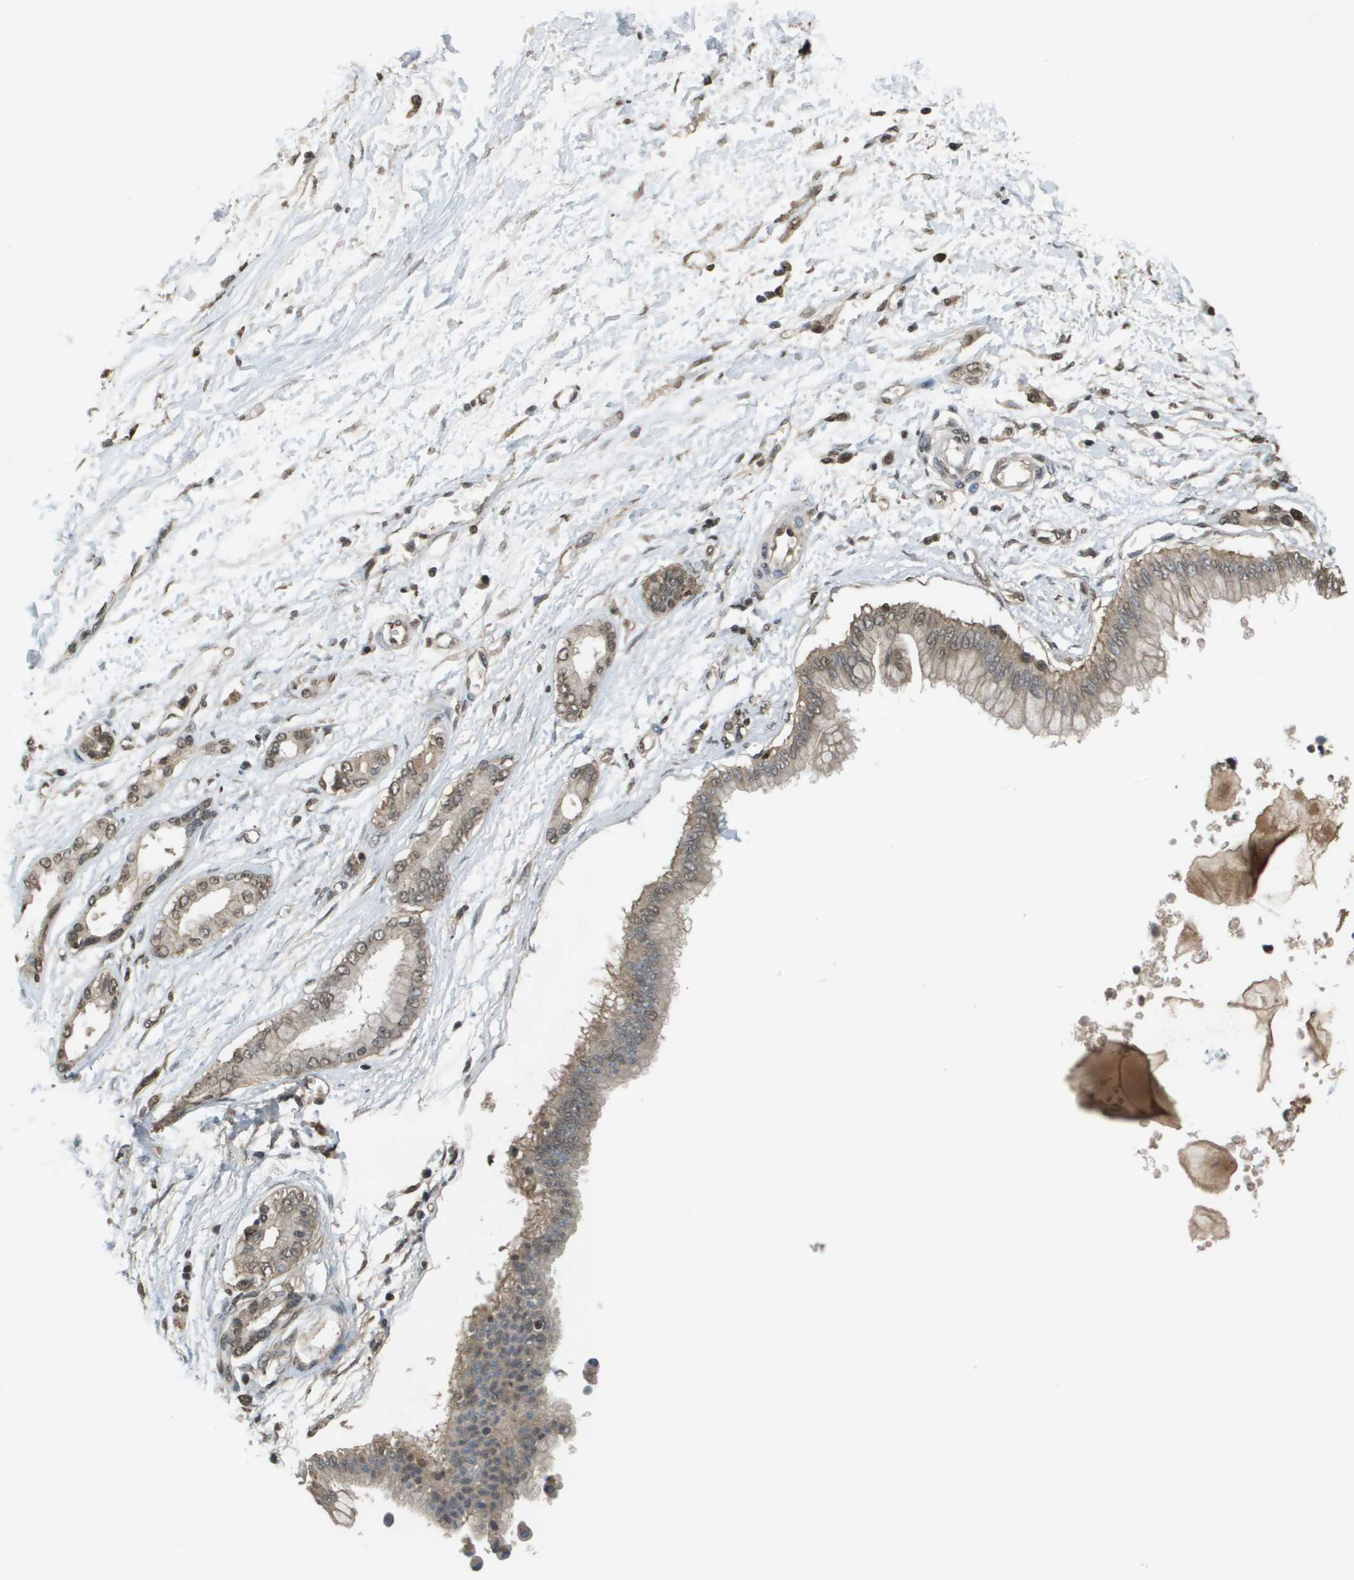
{"staining": {"intensity": "weak", "quantity": "25%-75%", "location": "nuclear"}, "tissue": "pancreatic cancer", "cell_type": "Tumor cells", "image_type": "cancer", "snomed": [{"axis": "morphology", "description": "Adenocarcinoma, NOS"}, {"axis": "topography", "description": "Pancreas"}], "caption": "Protein expression by immunohistochemistry (IHC) reveals weak nuclear staining in approximately 25%-75% of tumor cells in pancreatic cancer.", "gene": "NDRG2", "patient": {"sex": "male", "age": 56}}